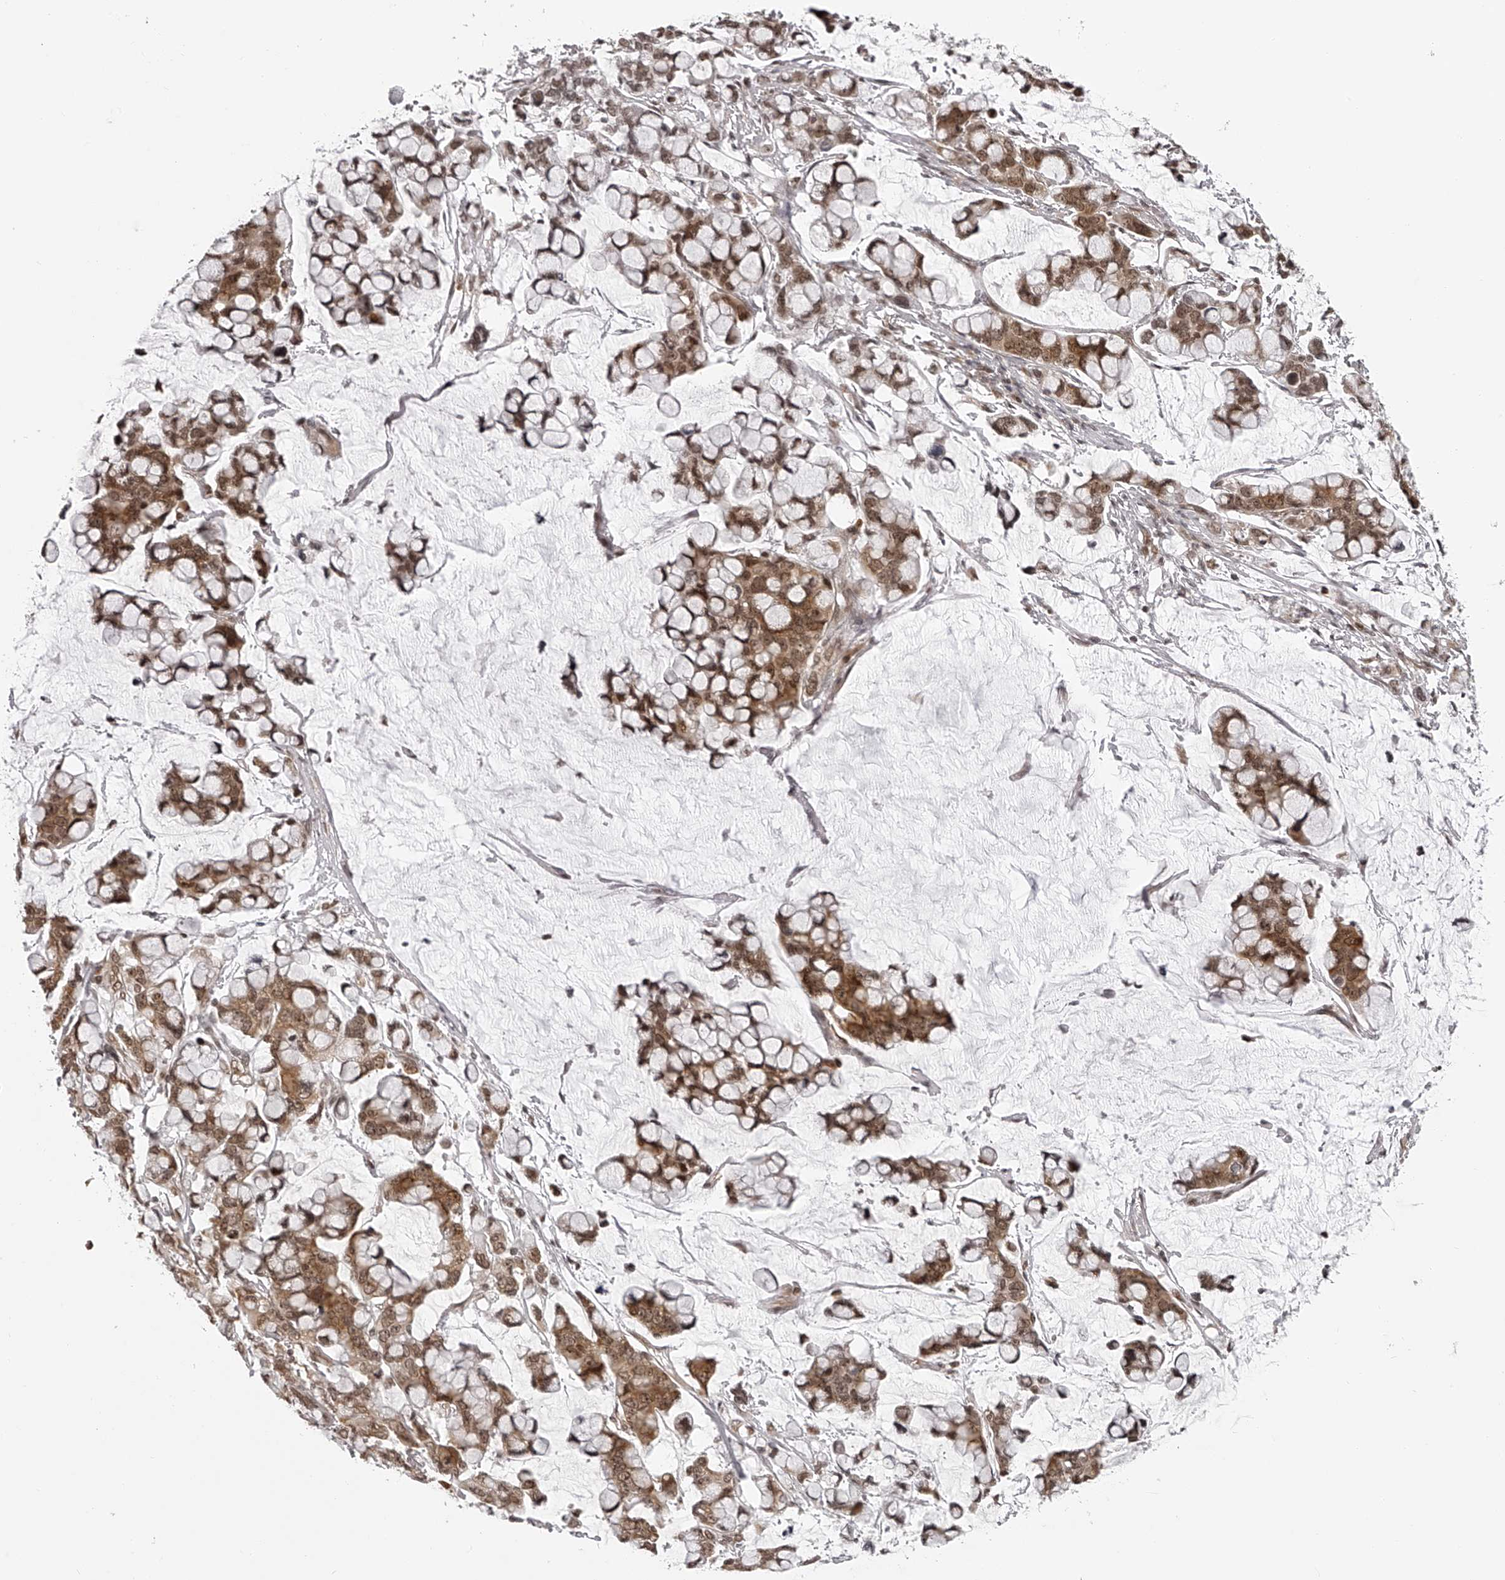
{"staining": {"intensity": "moderate", "quantity": ">75%", "location": "cytoplasmic/membranous,nuclear"}, "tissue": "stomach cancer", "cell_type": "Tumor cells", "image_type": "cancer", "snomed": [{"axis": "morphology", "description": "Adenocarcinoma, NOS"}, {"axis": "topography", "description": "Stomach, lower"}], "caption": "IHC photomicrograph of stomach cancer (adenocarcinoma) stained for a protein (brown), which demonstrates medium levels of moderate cytoplasmic/membranous and nuclear staining in about >75% of tumor cells.", "gene": "ODF2L", "patient": {"sex": "male", "age": 84}}